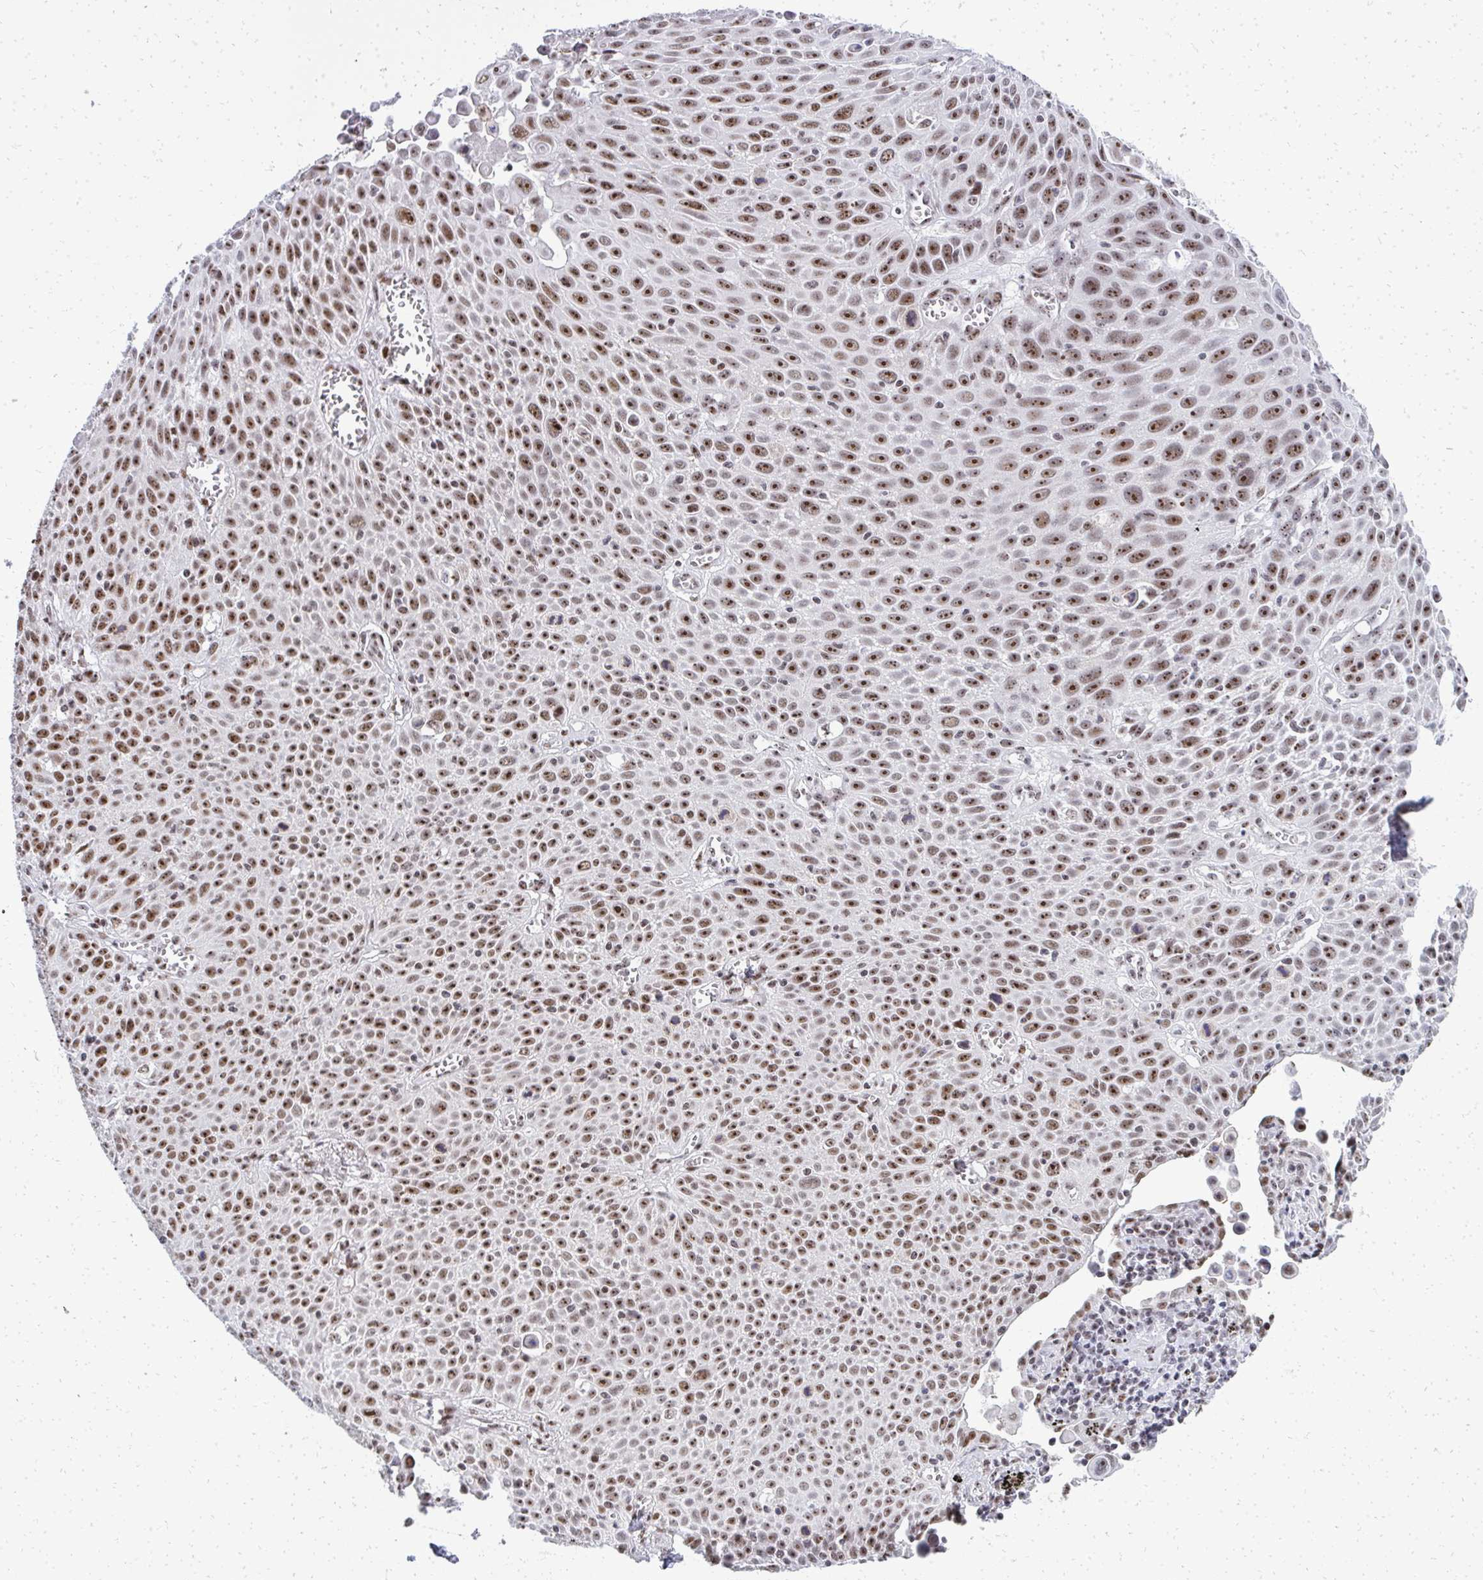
{"staining": {"intensity": "moderate", "quantity": ">75%", "location": "nuclear"}, "tissue": "lung cancer", "cell_type": "Tumor cells", "image_type": "cancer", "snomed": [{"axis": "morphology", "description": "Squamous cell carcinoma, NOS"}, {"axis": "morphology", "description": "Squamous cell carcinoma, metastatic, NOS"}, {"axis": "topography", "description": "Lymph node"}, {"axis": "topography", "description": "Lung"}], "caption": "High-magnification brightfield microscopy of squamous cell carcinoma (lung) stained with DAB (brown) and counterstained with hematoxylin (blue). tumor cells exhibit moderate nuclear staining is seen in about>75% of cells. Ihc stains the protein of interest in brown and the nuclei are stained blue.", "gene": "SIRT7", "patient": {"sex": "female", "age": 62}}